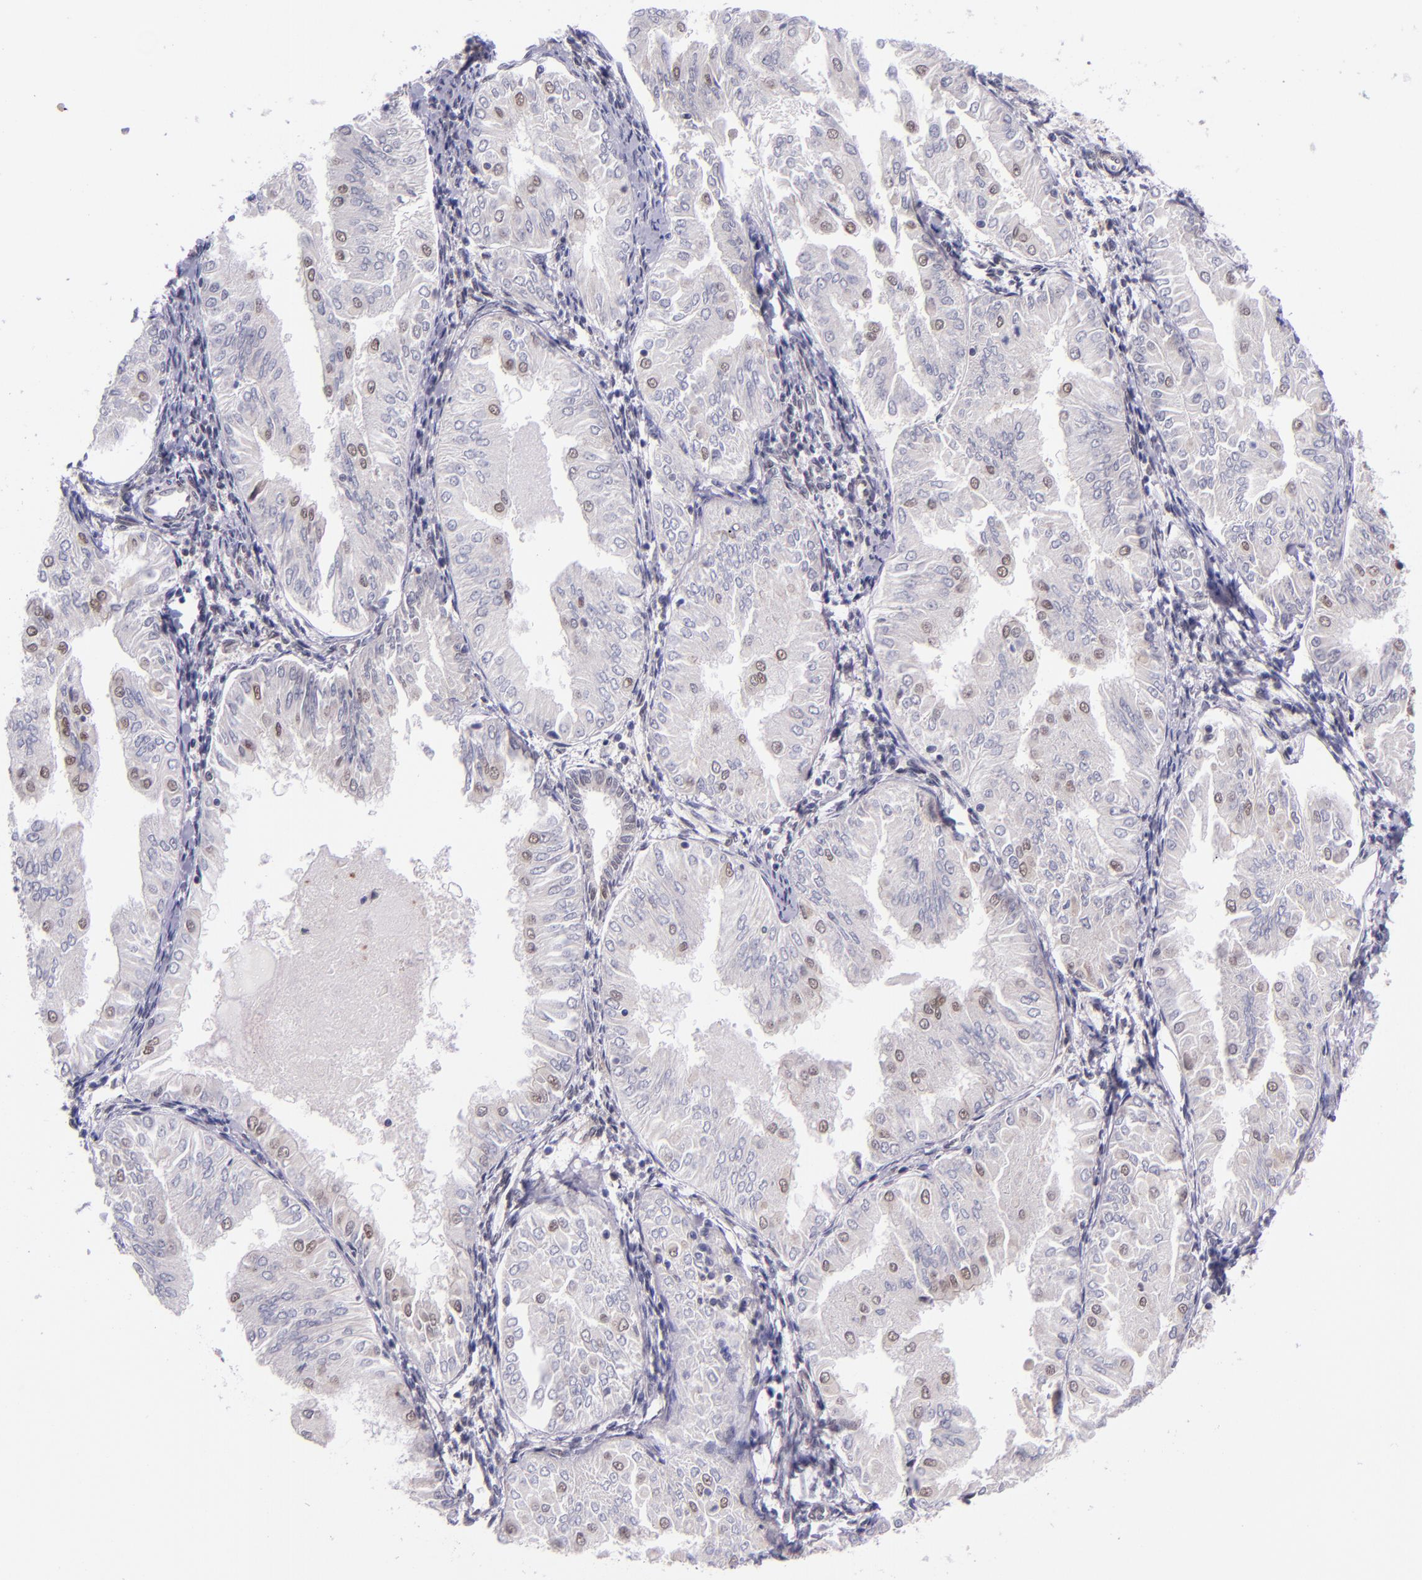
{"staining": {"intensity": "weak", "quantity": "<25%", "location": "nuclear"}, "tissue": "endometrial cancer", "cell_type": "Tumor cells", "image_type": "cancer", "snomed": [{"axis": "morphology", "description": "Adenocarcinoma, NOS"}, {"axis": "topography", "description": "Endometrium"}], "caption": "Immunohistochemistry histopathology image of neoplastic tissue: human endometrial adenocarcinoma stained with DAB (3,3'-diaminobenzidine) displays no significant protein positivity in tumor cells.", "gene": "GPKOW", "patient": {"sex": "female", "age": 53}}